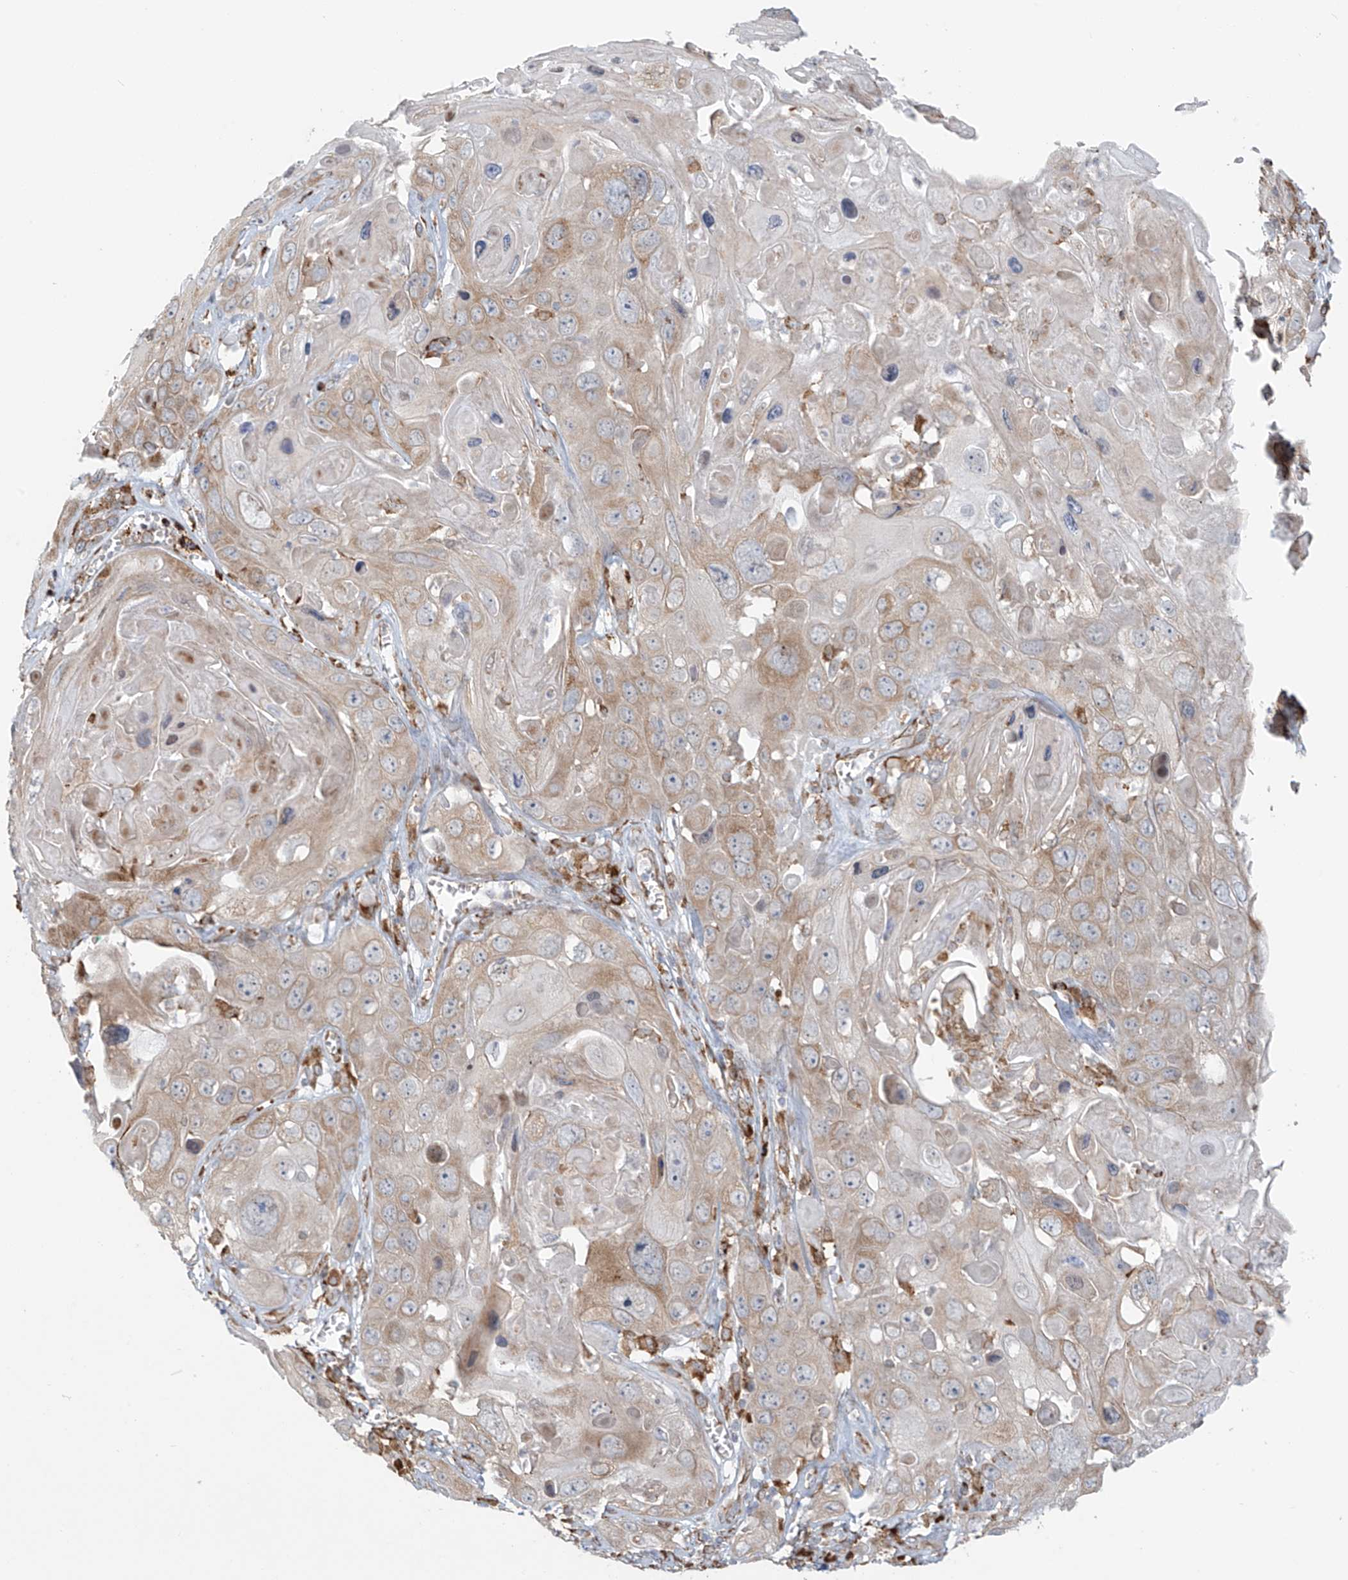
{"staining": {"intensity": "weak", "quantity": "25%-75%", "location": "cytoplasmic/membranous"}, "tissue": "skin cancer", "cell_type": "Tumor cells", "image_type": "cancer", "snomed": [{"axis": "morphology", "description": "Squamous cell carcinoma, NOS"}, {"axis": "topography", "description": "Skin"}], "caption": "Immunohistochemistry (IHC) staining of skin cancer, which displays low levels of weak cytoplasmic/membranous positivity in approximately 25%-75% of tumor cells indicating weak cytoplasmic/membranous protein expression. The staining was performed using DAB (3,3'-diaminobenzidine) (brown) for protein detection and nuclei were counterstained in hematoxylin (blue).", "gene": "KATNIP", "patient": {"sex": "male", "age": 55}}